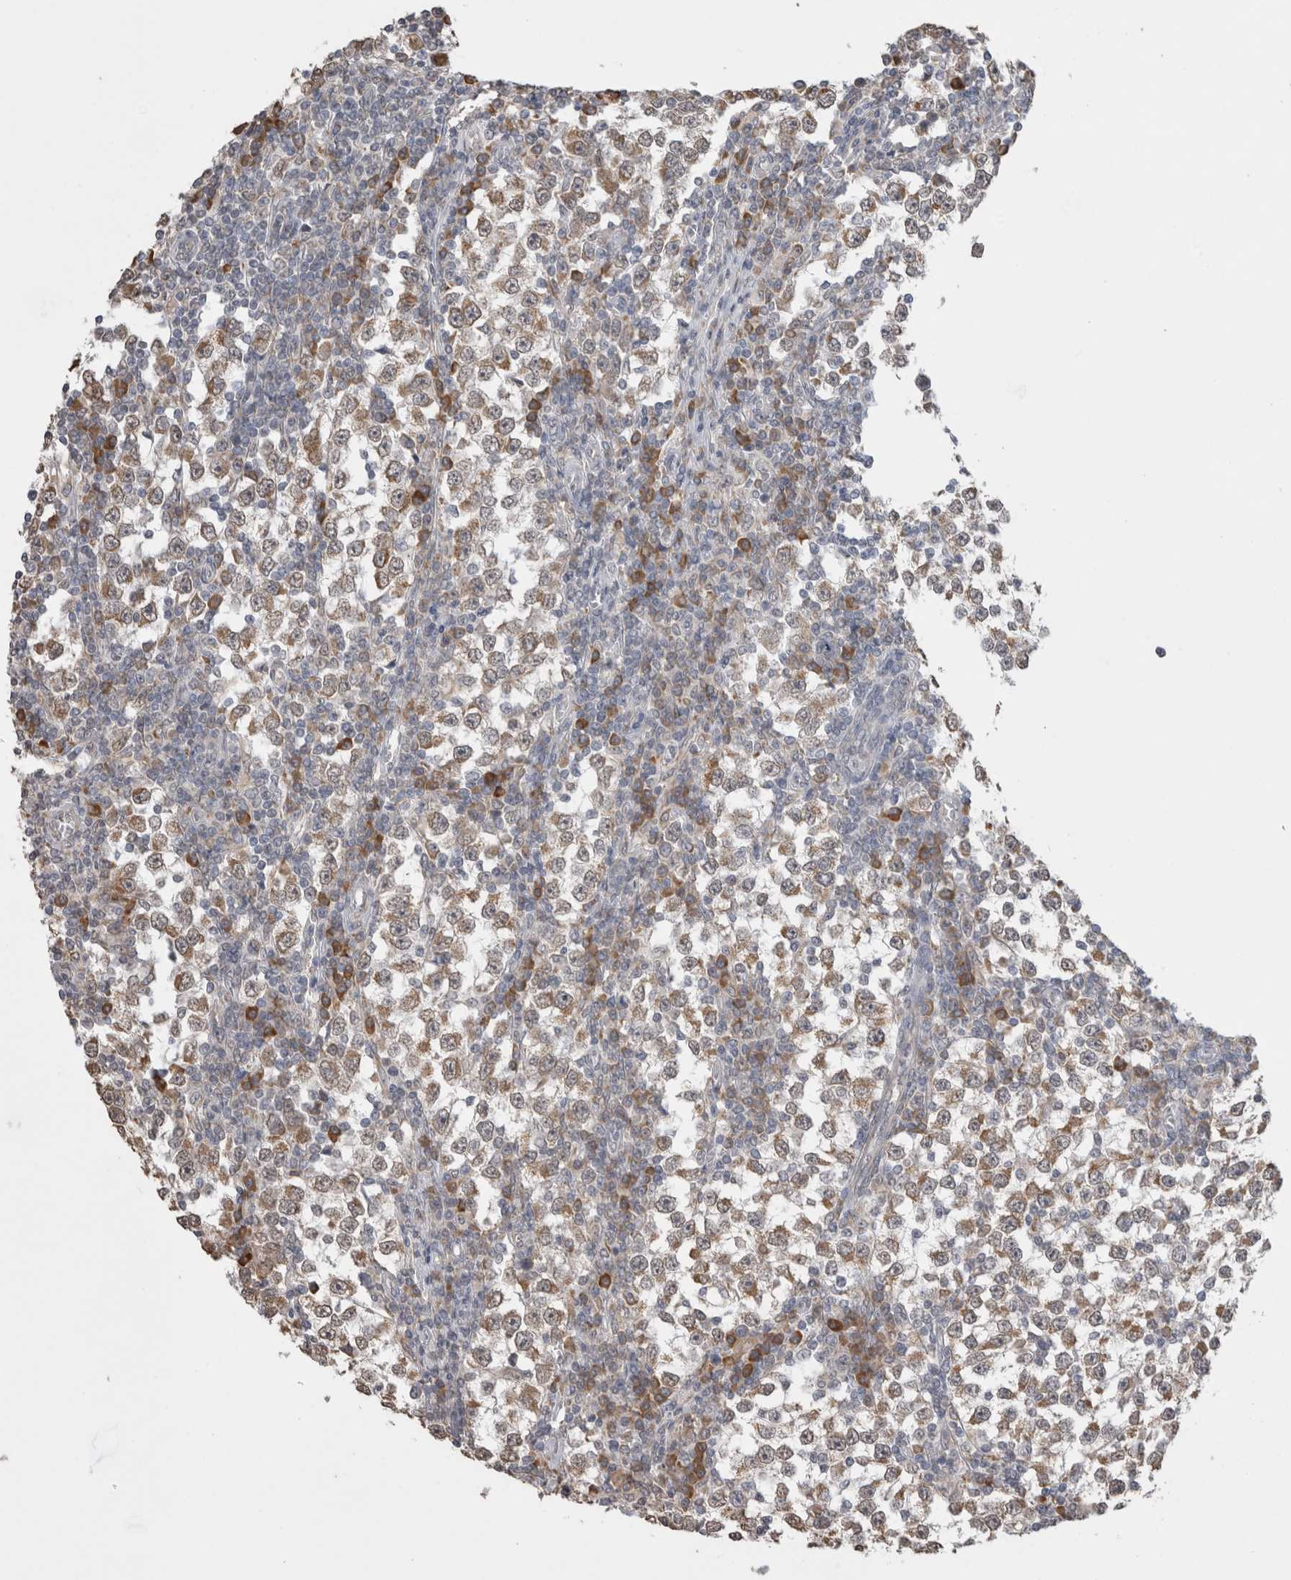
{"staining": {"intensity": "moderate", "quantity": "25%-75%", "location": "cytoplasmic/membranous"}, "tissue": "testis cancer", "cell_type": "Tumor cells", "image_type": "cancer", "snomed": [{"axis": "morphology", "description": "Seminoma, NOS"}, {"axis": "topography", "description": "Testis"}], "caption": "IHC photomicrograph of testis cancer stained for a protein (brown), which reveals medium levels of moderate cytoplasmic/membranous staining in about 25%-75% of tumor cells.", "gene": "NOMO1", "patient": {"sex": "male", "age": 65}}